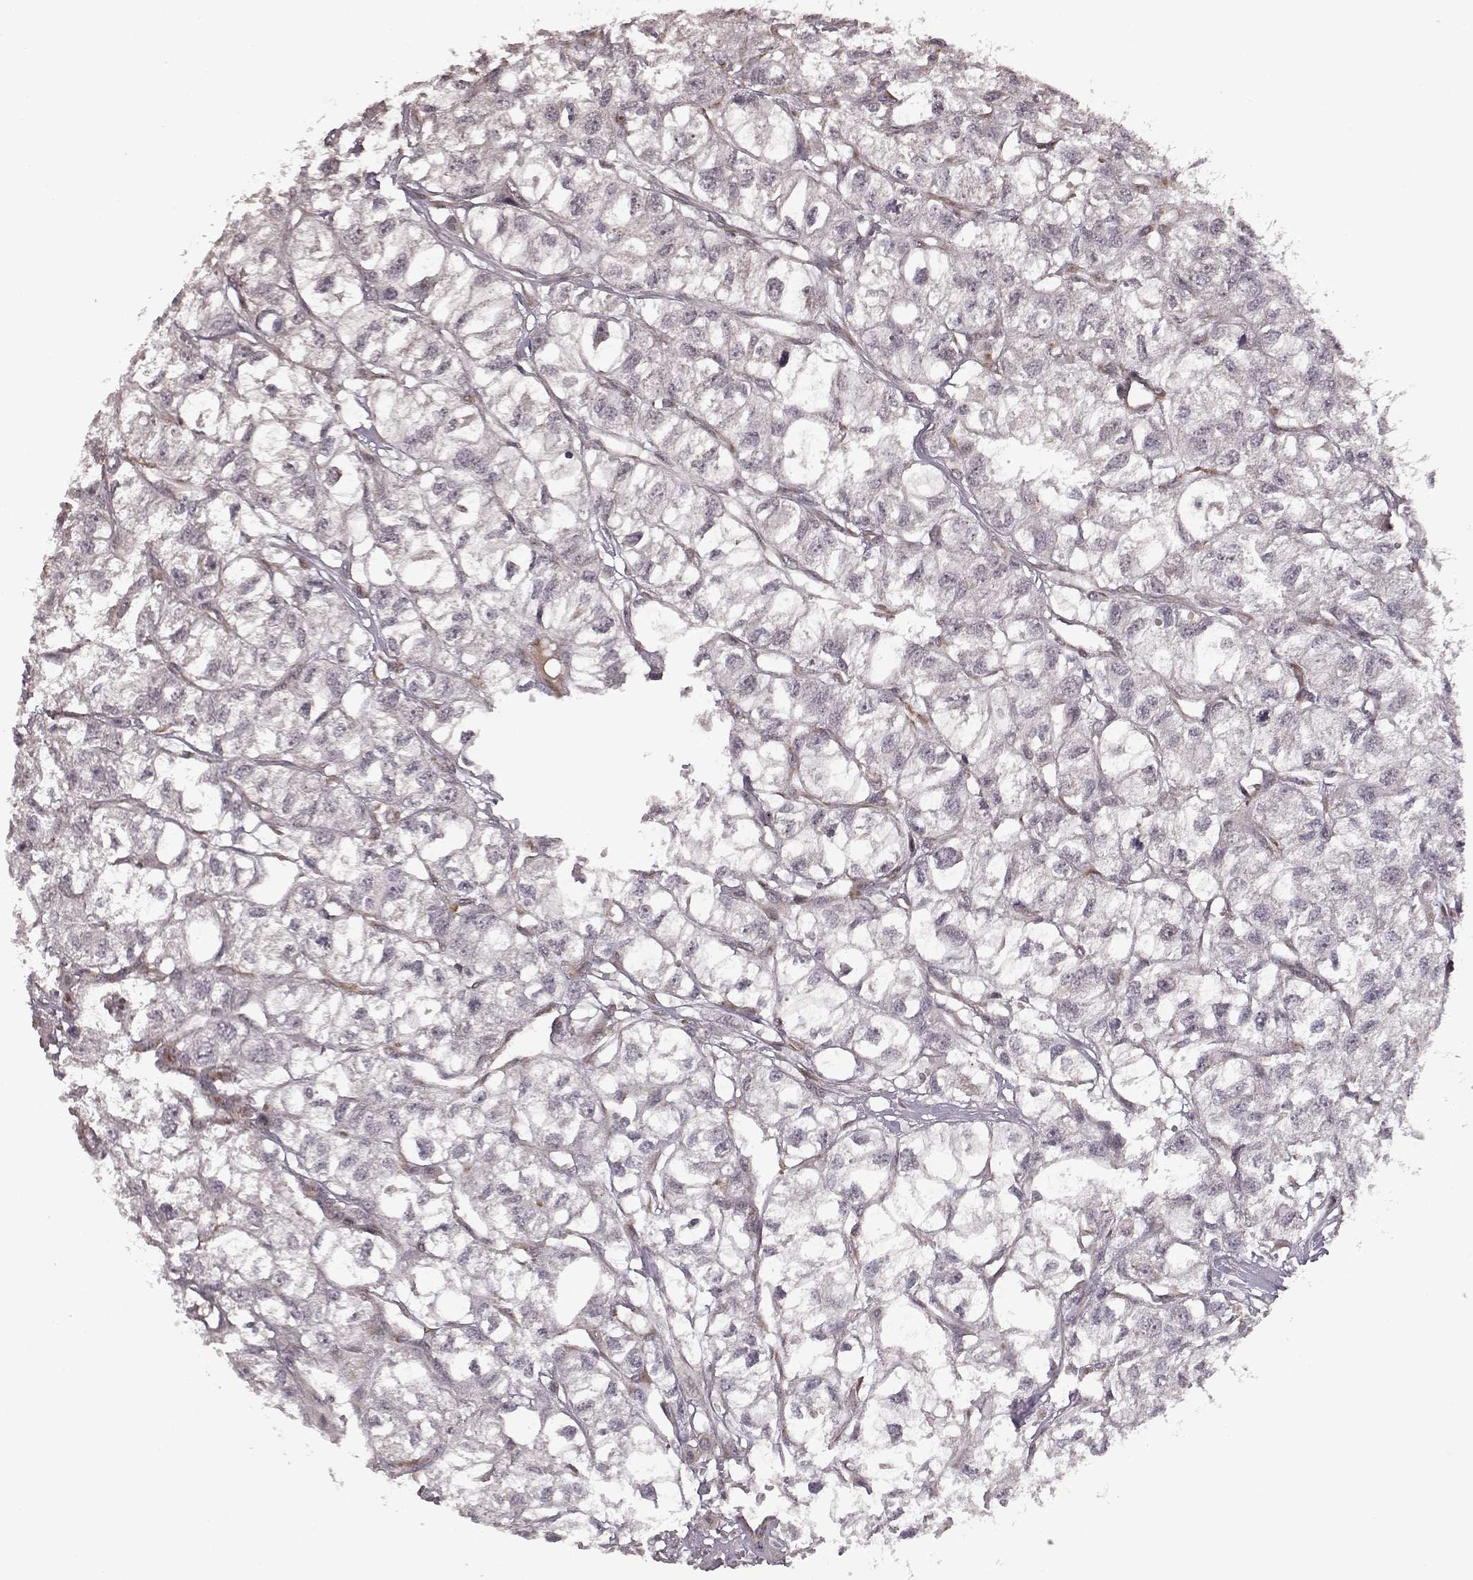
{"staining": {"intensity": "negative", "quantity": "none", "location": "none"}, "tissue": "renal cancer", "cell_type": "Tumor cells", "image_type": "cancer", "snomed": [{"axis": "morphology", "description": "Adenocarcinoma, NOS"}, {"axis": "topography", "description": "Kidney"}], "caption": "IHC of human adenocarcinoma (renal) reveals no positivity in tumor cells.", "gene": "ELOVL5", "patient": {"sex": "male", "age": 56}}